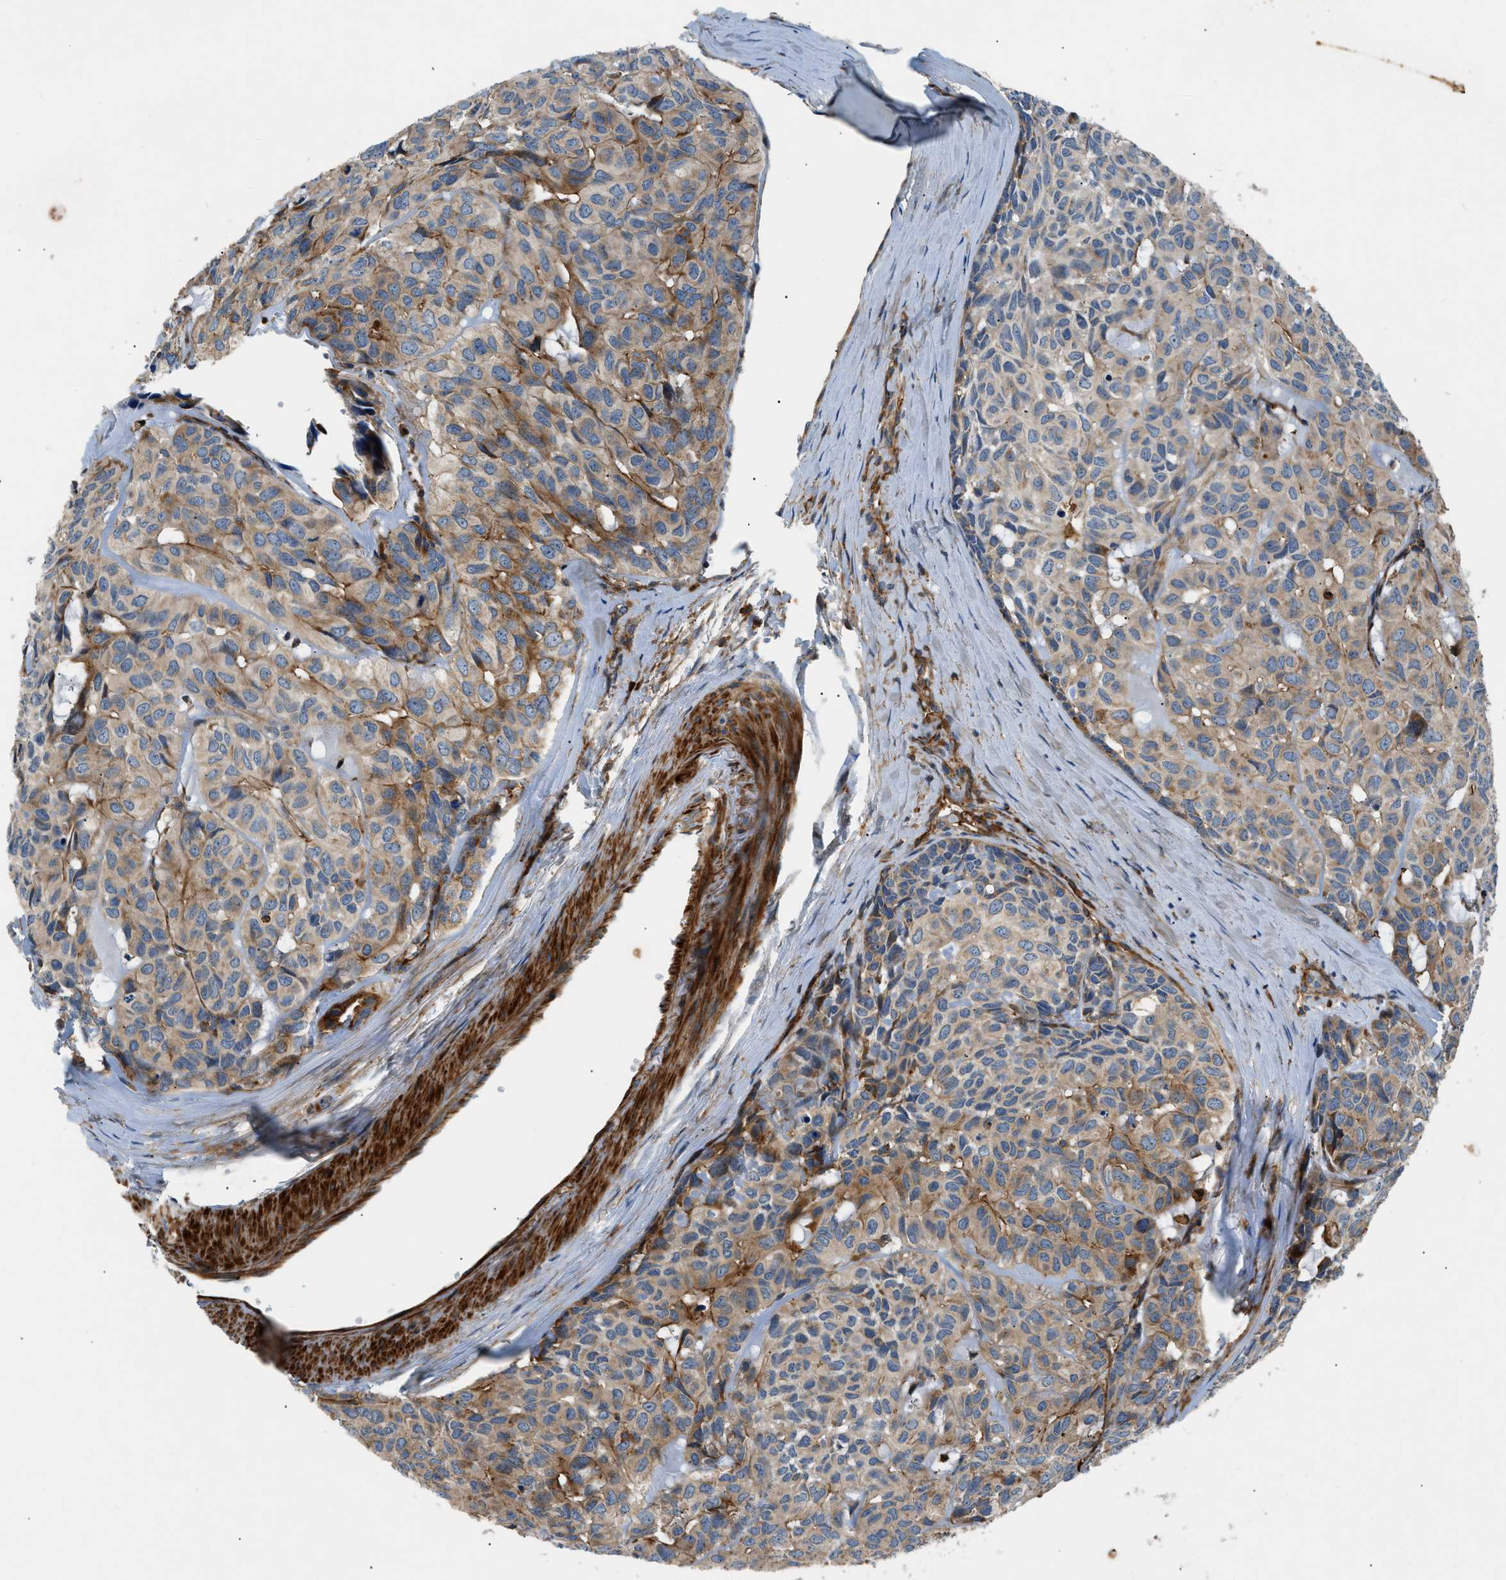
{"staining": {"intensity": "moderate", "quantity": "25%-75%", "location": "cytoplasmic/membranous"}, "tissue": "head and neck cancer", "cell_type": "Tumor cells", "image_type": "cancer", "snomed": [{"axis": "morphology", "description": "Adenocarcinoma, NOS"}, {"axis": "topography", "description": "Salivary gland, NOS"}, {"axis": "topography", "description": "Head-Neck"}], "caption": "The immunohistochemical stain labels moderate cytoplasmic/membranous positivity in tumor cells of head and neck adenocarcinoma tissue.", "gene": "DHODH", "patient": {"sex": "female", "age": 76}}